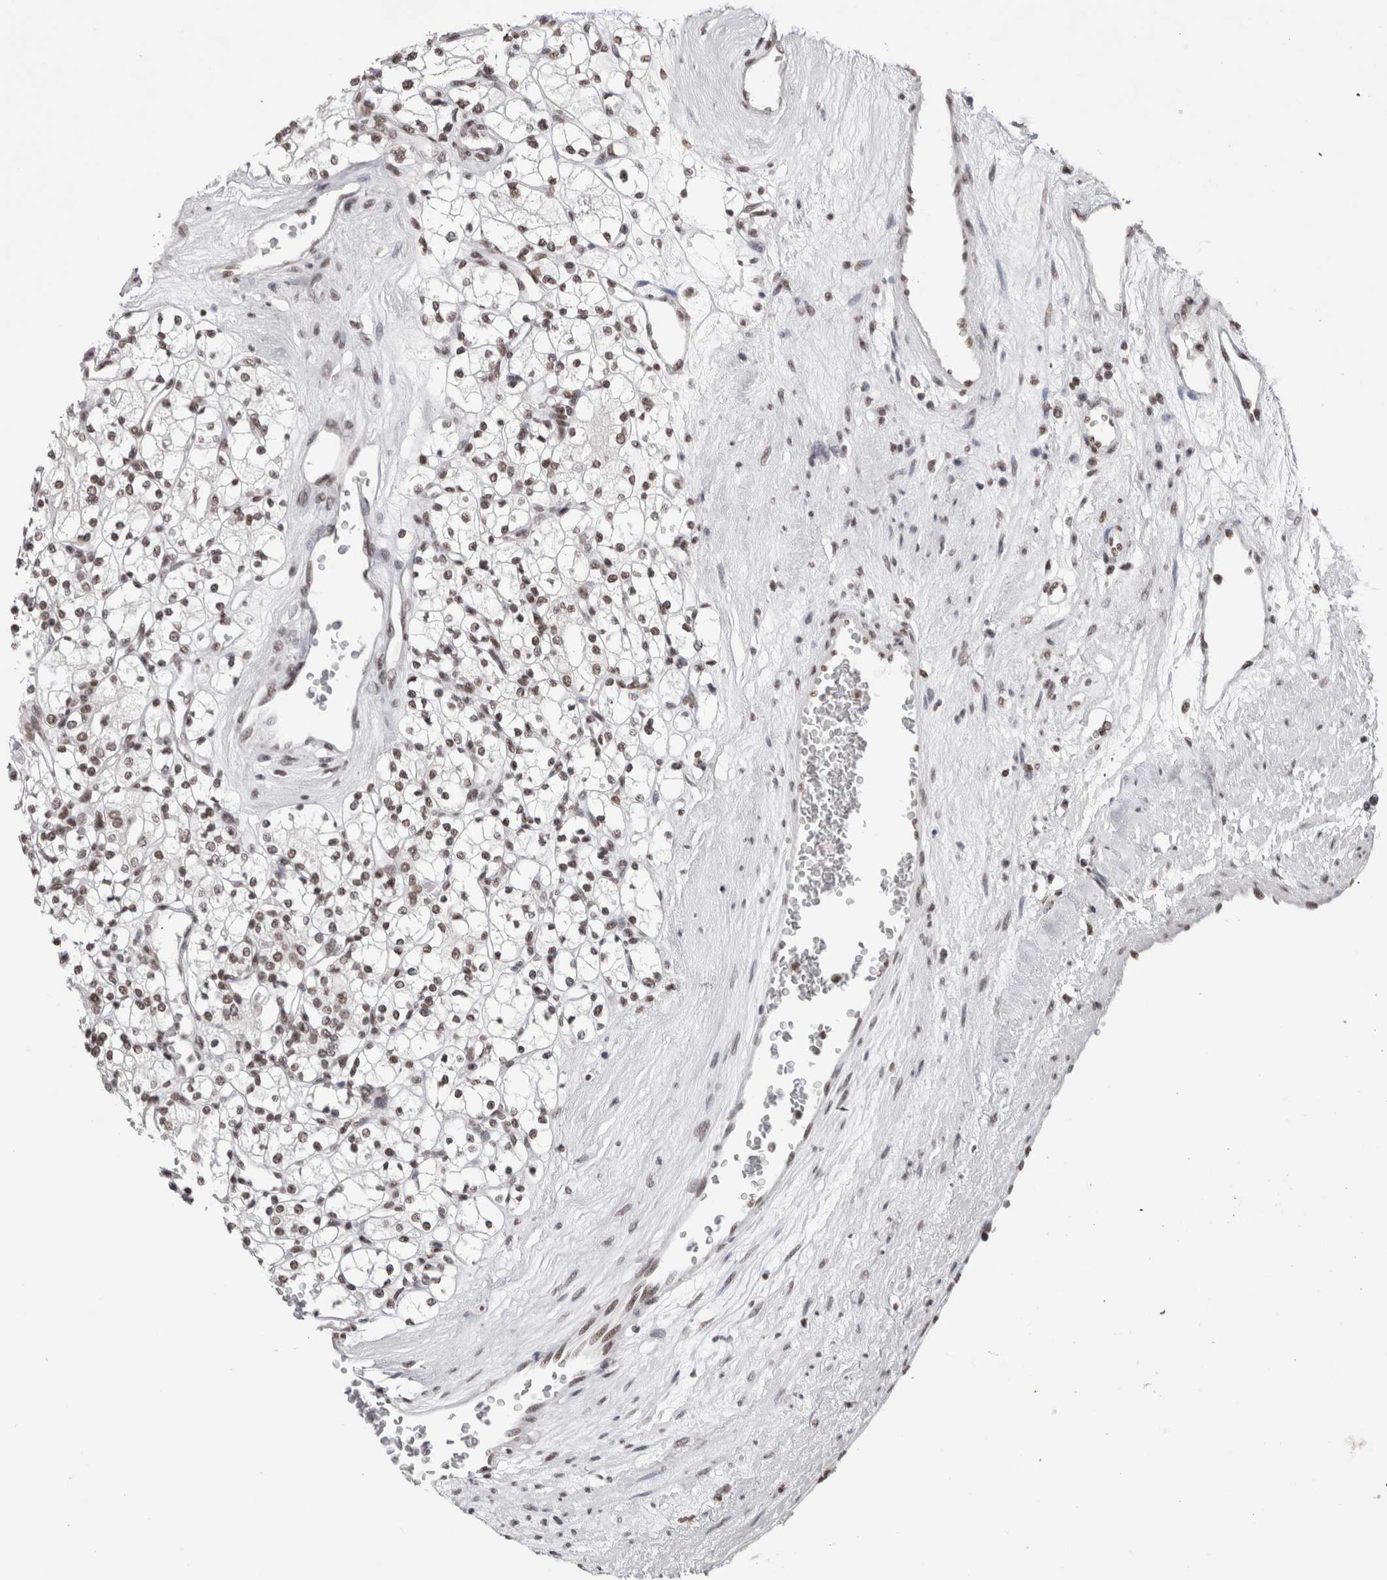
{"staining": {"intensity": "moderate", "quantity": "25%-75%", "location": "nuclear"}, "tissue": "renal cancer", "cell_type": "Tumor cells", "image_type": "cancer", "snomed": [{"axis": "morphology", "description": "Adenocarcinoma, NOS"}, {"axis": "topography", "description": "Kidney"}], "caption": "This is a photomicrograph of IHC staining of renal adenocarcinoma, which shows moderate positivity in the nuclear of tumor cells.", "gene": "SMC1A", "patient": {"sex": "male", "age": 77}}